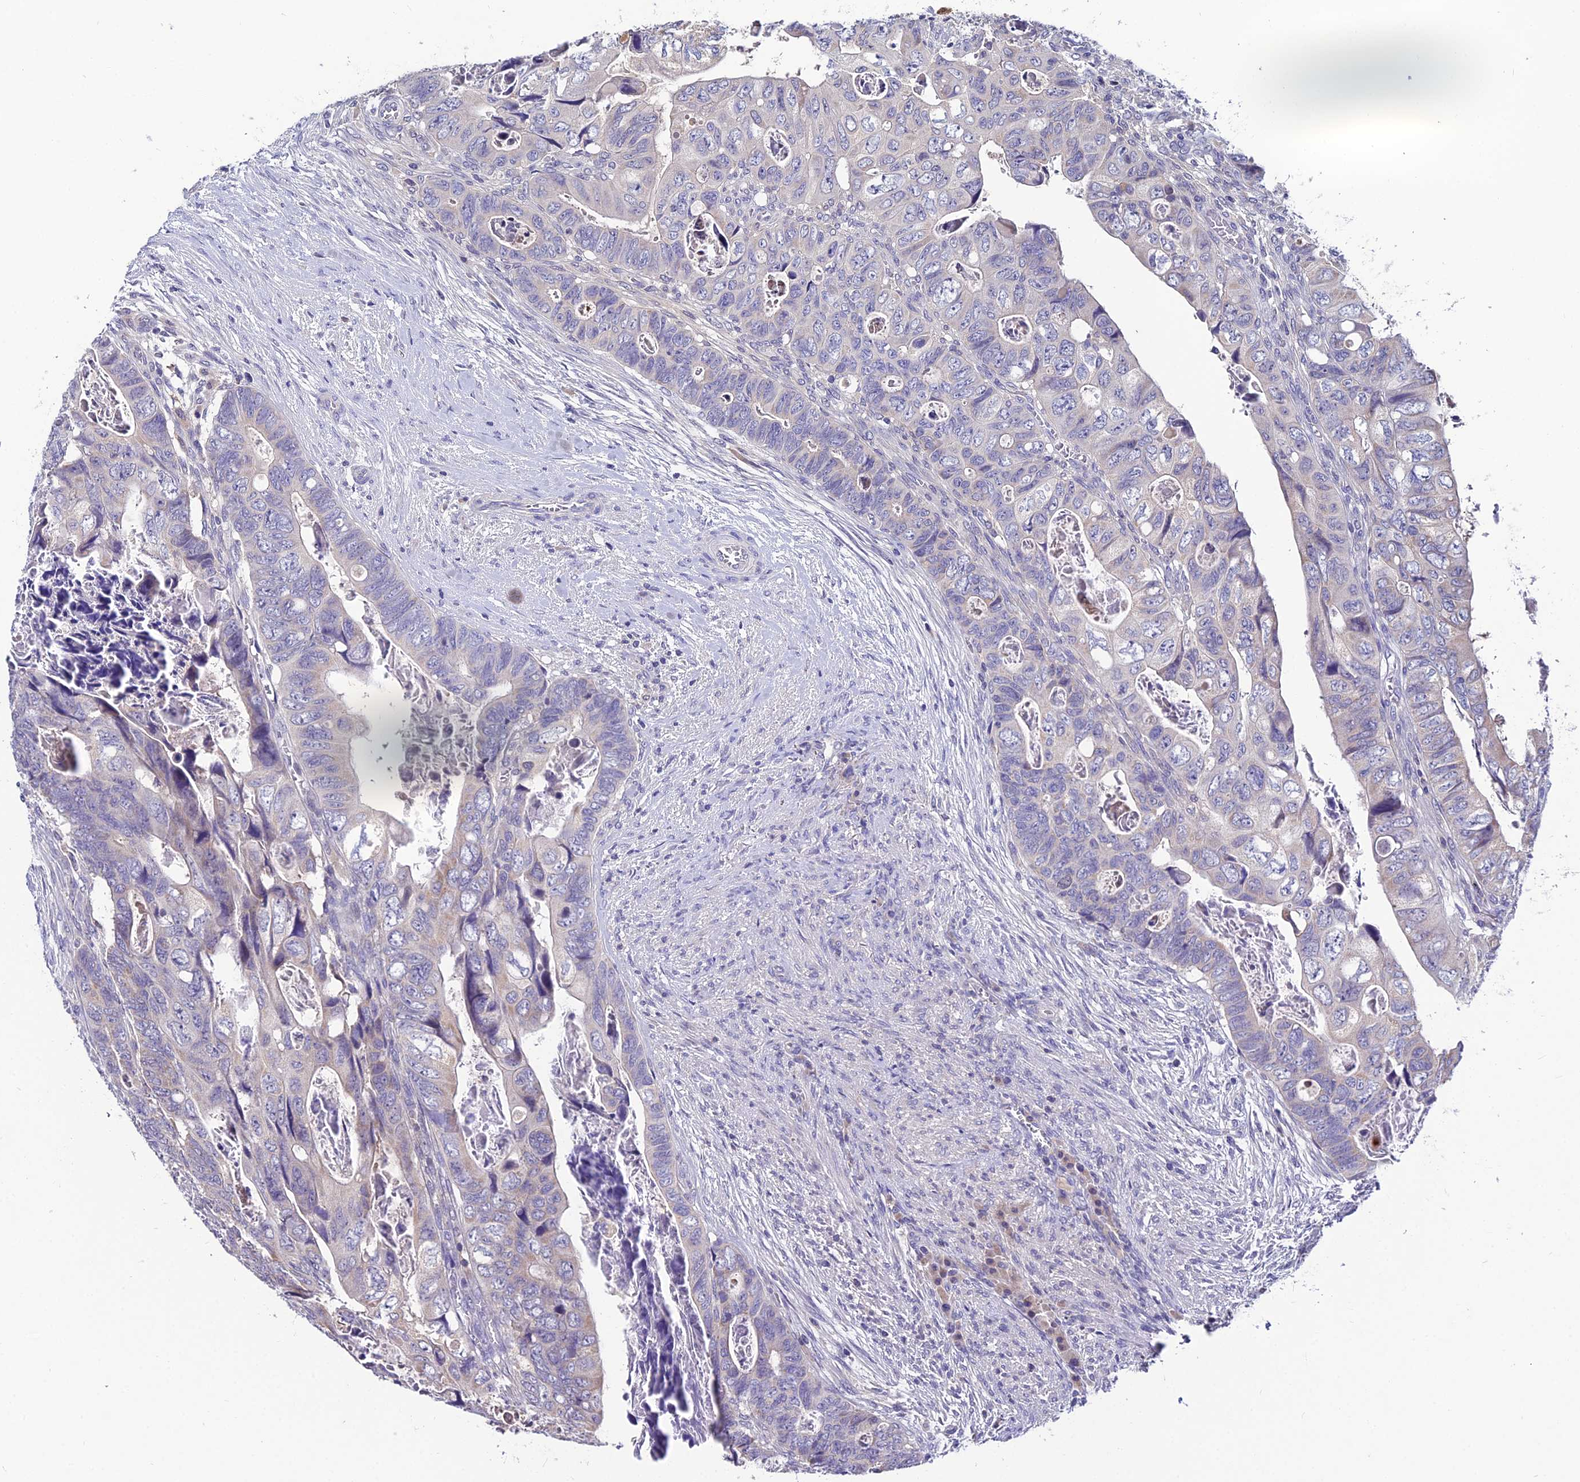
{"staining": {"intensity": "negative", "quantity": "none", "location": "none"}, "tissue": "colorectal cancer", "cell_type": "Tumor cells", "image_type": "cancer", "snomed": [{"axis": "morphology", "description": "Adenocarcinoma, NOS"}, {"axis": "topography", "description": "Rectum"}], "caption": "Tumor cells show no significant expression in colorectal adenocarcinoma.", "gene": "LGALS7", "patient": {"sex": "female", "age": 78}}